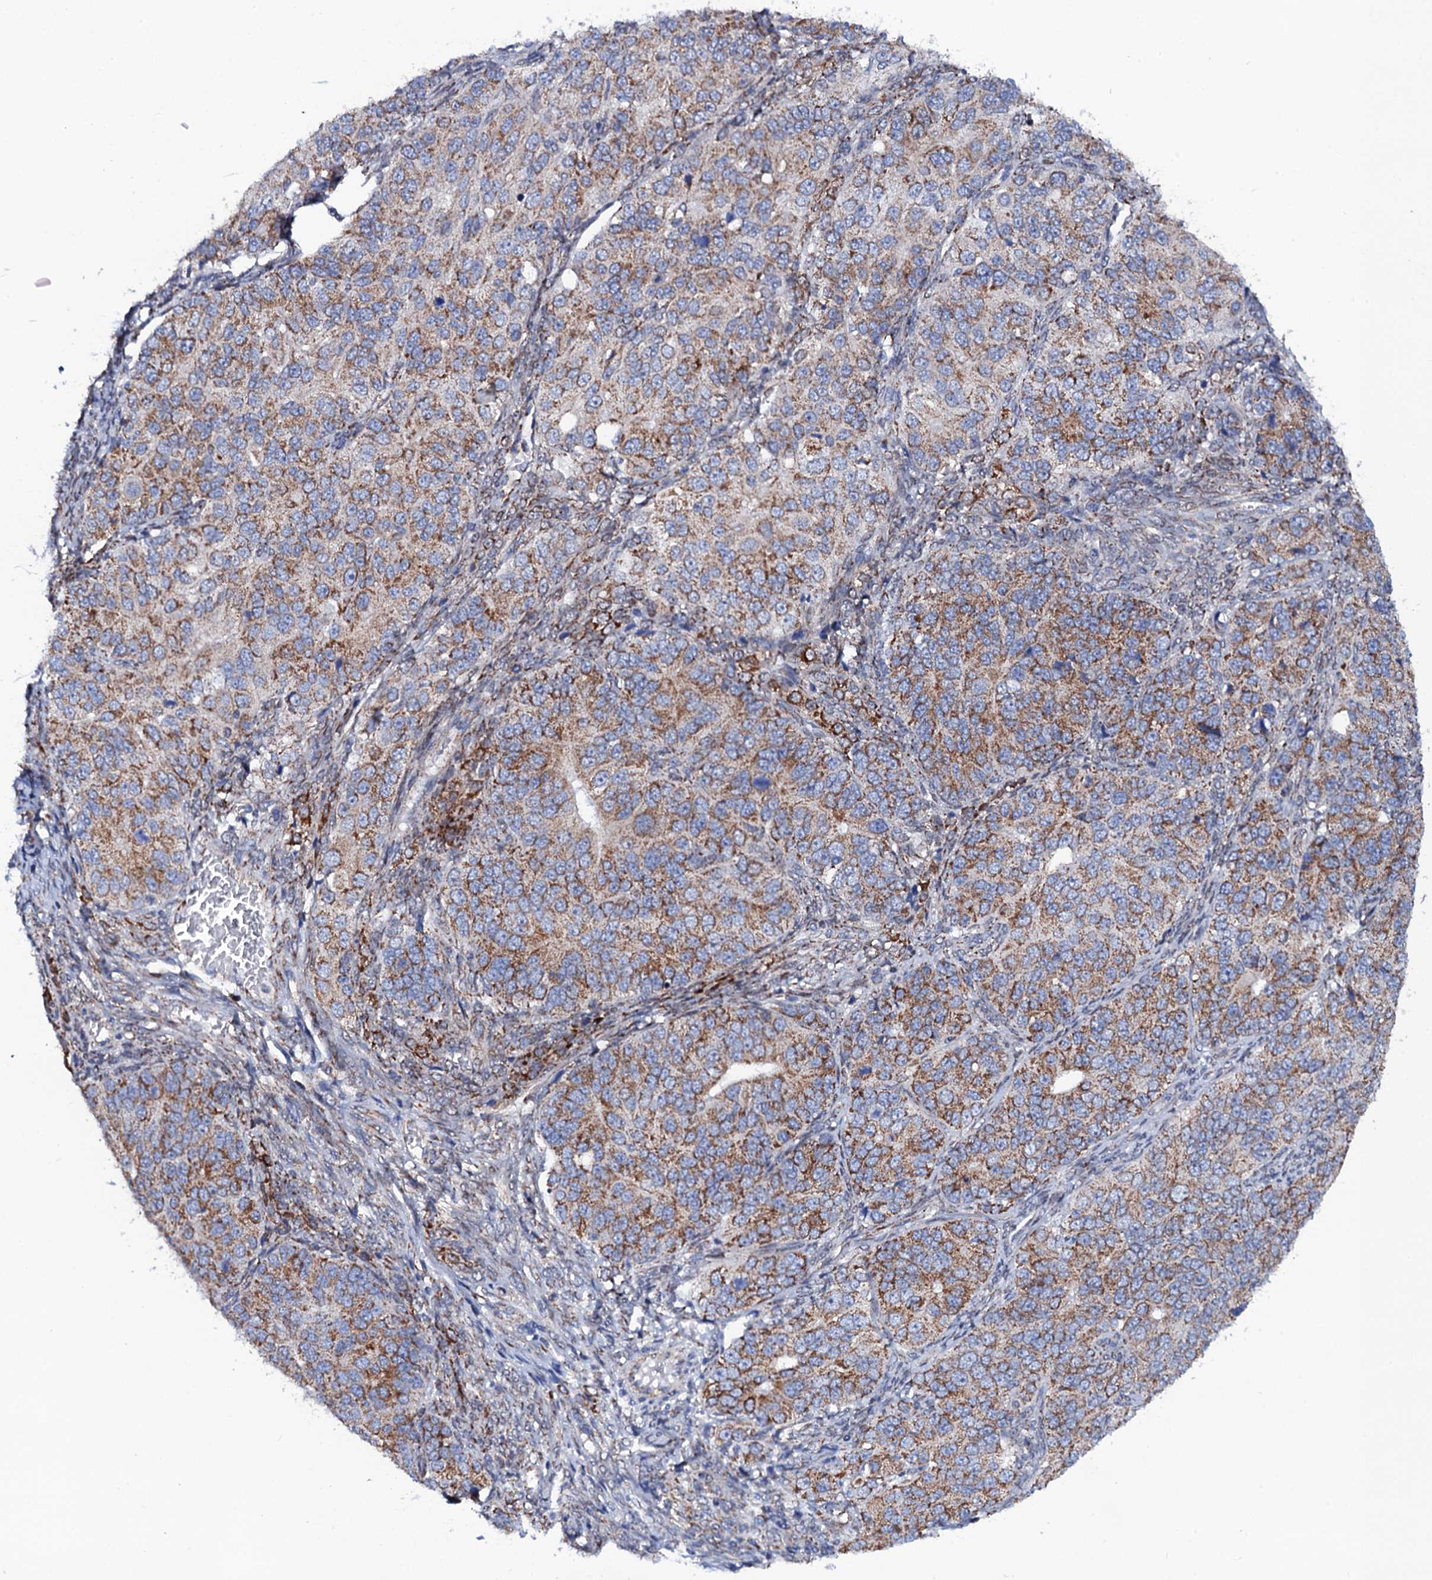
{"staining": {"intensity": "weak", "quantity": "25%-75%", "location": "cytoplasmic/membranous"}, "tissue": "ovarian cancer", "cell_type": "Tumor cells", "image_type": "cancer", "snomed": [{"axis": "morphology", "description": "Carcinoma, endometroid"}, {"axis": "topography", "description": "Ovary"}], "caption": "A histopathology image of human ovarian cancer stained for a protein demonstrates weak cytoplasmic/membranous brown staining in tumor cells. (DAB IHC, brown staining for protein, blue staining for nuclei).", "gene": "PTCD3", "patient": {"sex": "female", "age": 51}}